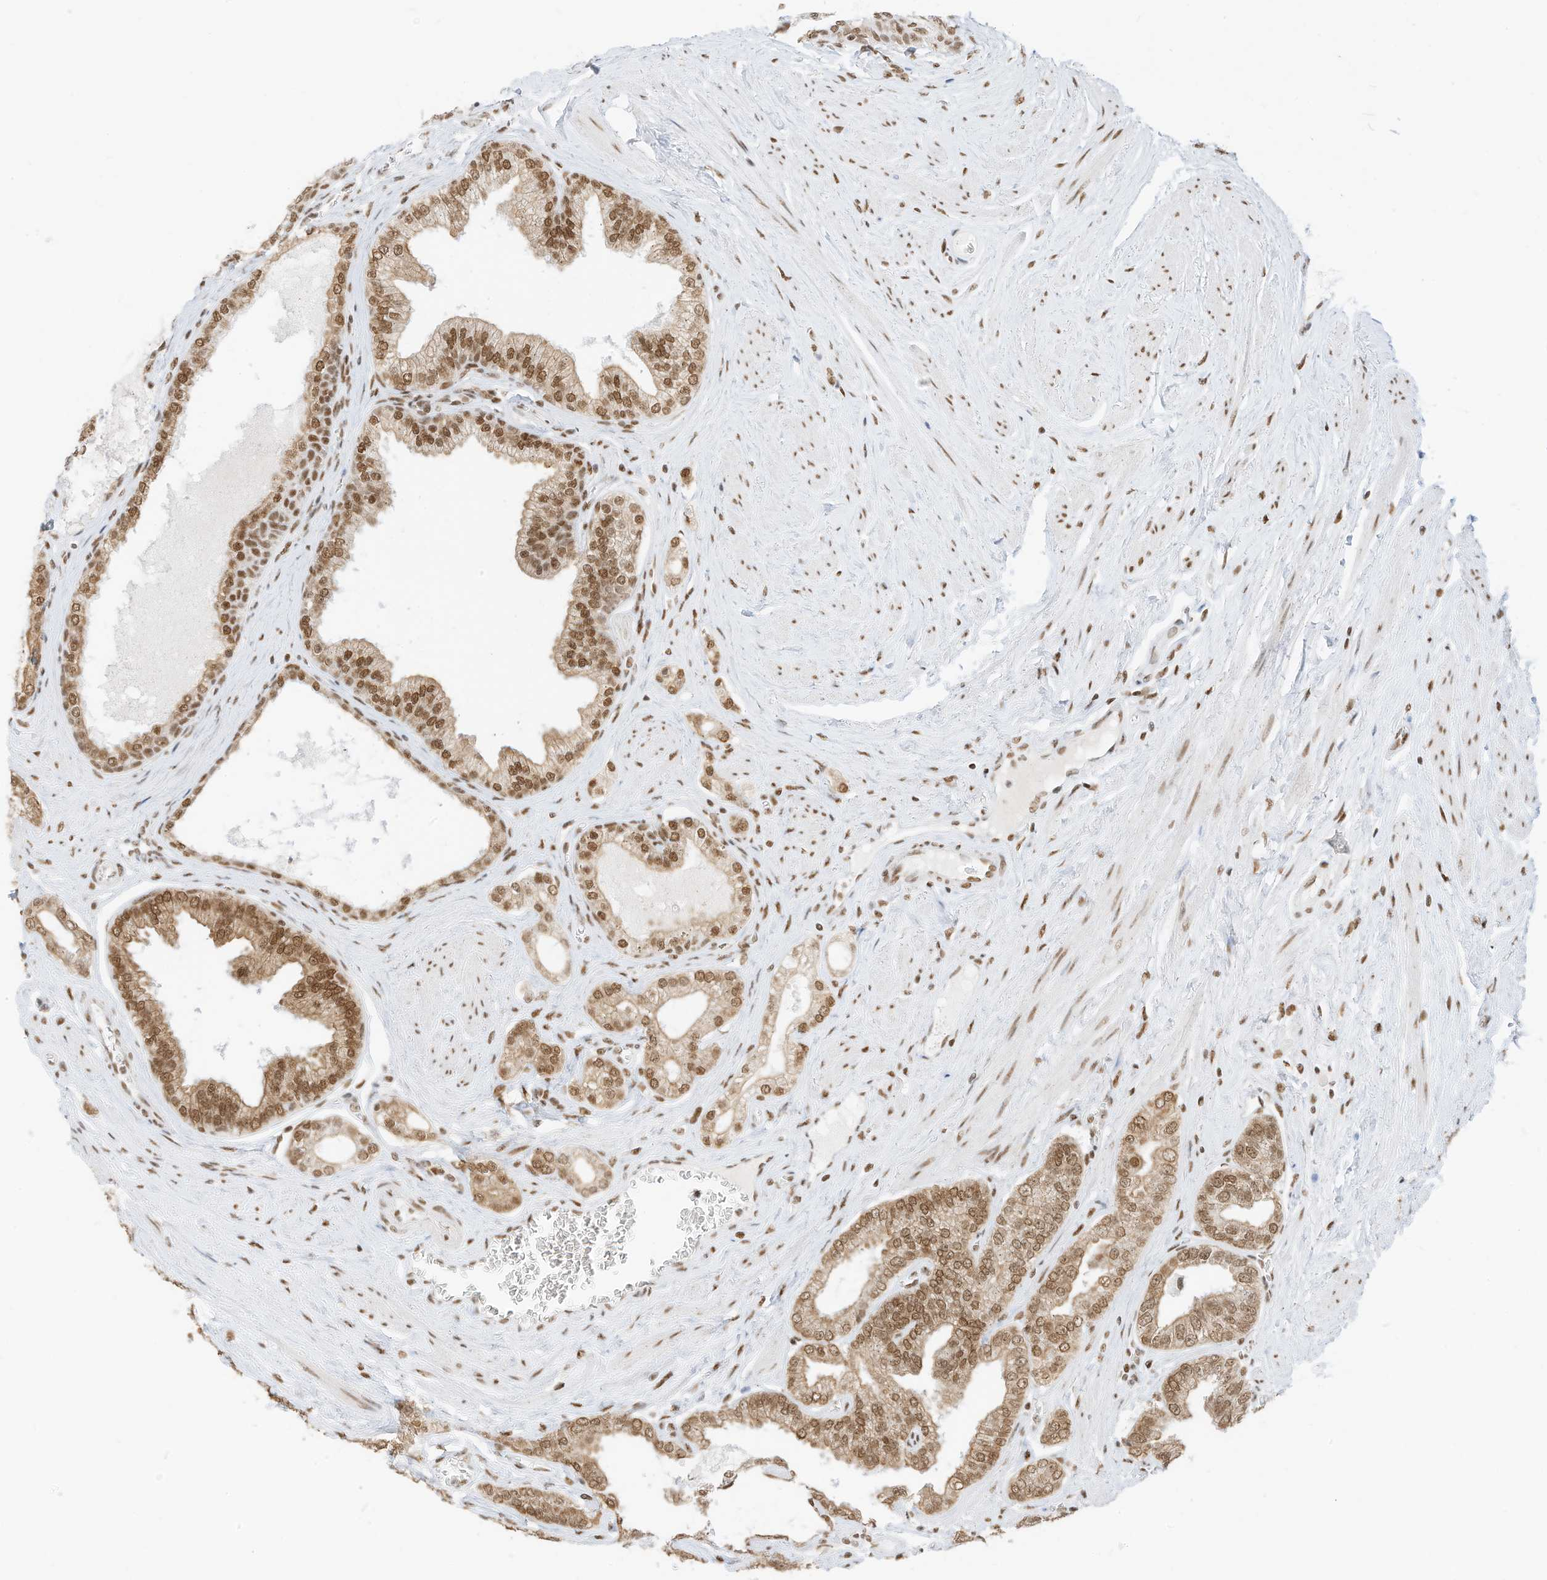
{"staining": {"intensity": "moderate", "quantity": ">75%", "location": "nuclear"}, "tissue": "prostate cancer", "cell_type": "Tumor cells", "image_type": "cancer", "snomed": [{"axis": "morphology", "description": "Adenocarcinoma, Low grade"}, {"axis": "topography", "description": "Prostate"}], "caption": "This micrograph shows immunohistochemistry (IHC) staining of prostate cancer, with medium moderate nuclear expression in approximately >75% of tumor cells.", "gene": "SMARCA2", "patient": {"sex": "male", "age": 63}}